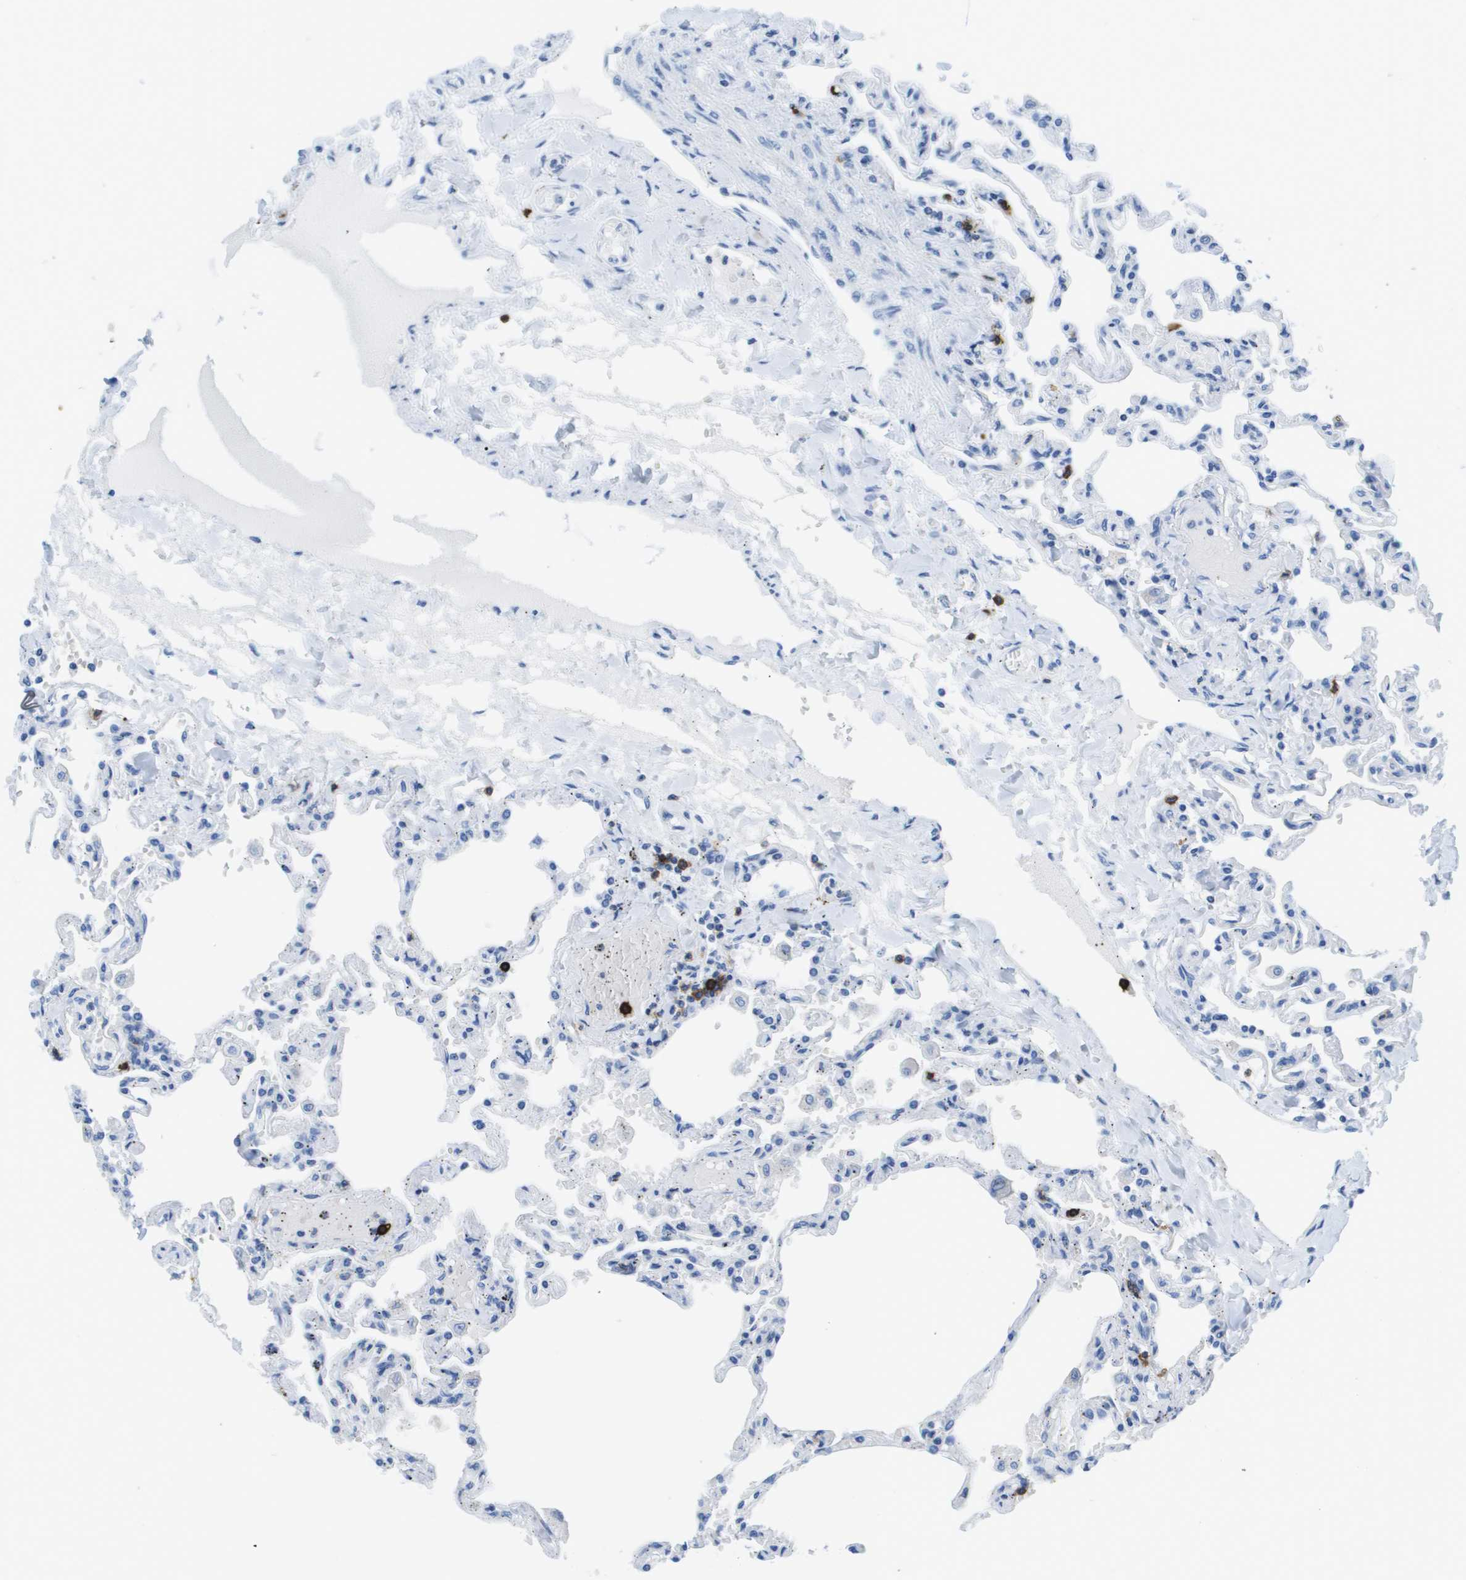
{"staining": {"intensity": "negative", "quantity": "none", "location": "none"}, "tissue": "lung", "cell_type": "Alveolar cells", "image_type": "normal", "snomed": [{"axis": "morphology", "description": "Normal tissue, NOS"}, {"axis": "topography", "description": "Lung"}], "caption": "Alveolar cells show no significant expression in benign lung.", "gene": "MS4A1", "patient": {"sex": "male", "age": 21}}